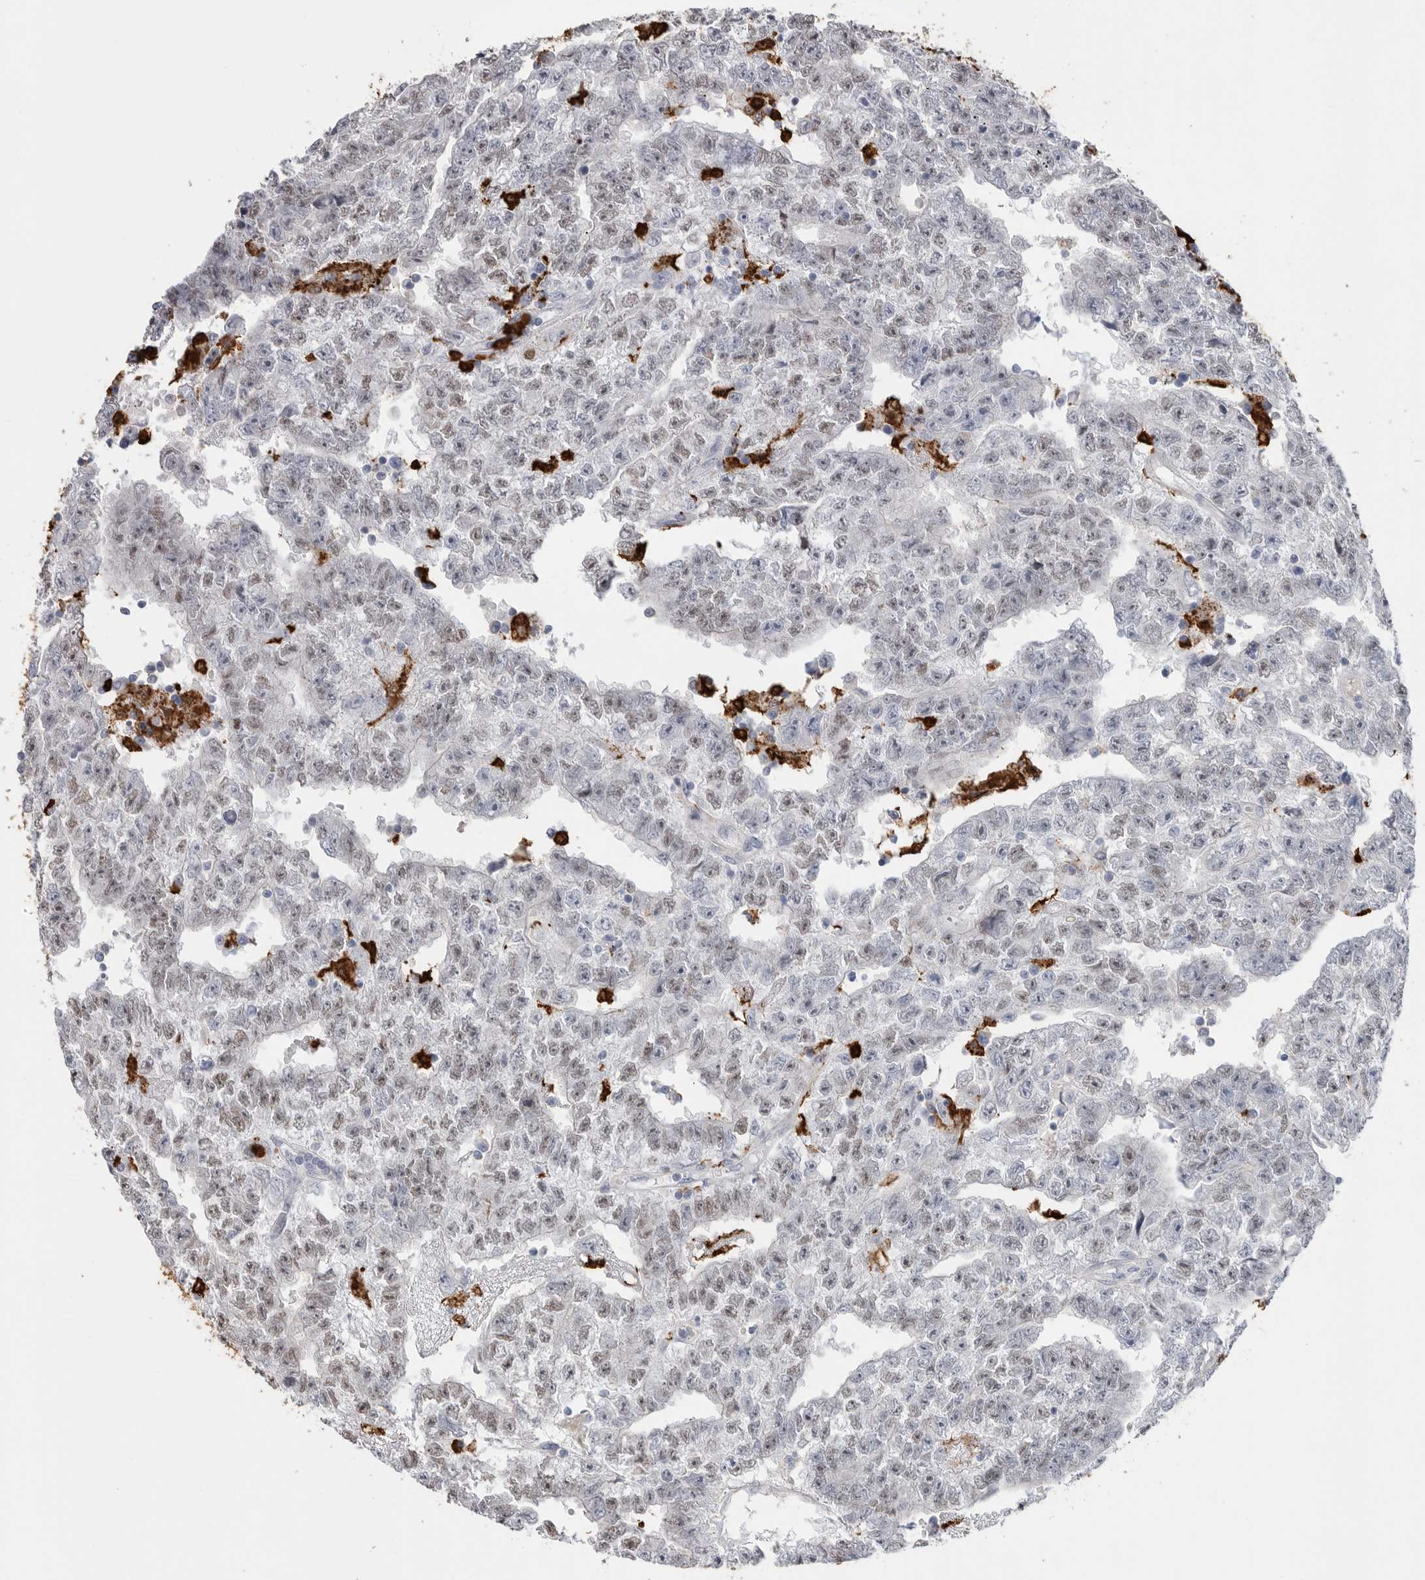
{"staining": {"intensity": "weak", "quantity": "25%-75%", "location": "nuclear"}, "tissue": "testis cancer", "cell_type": "Tumor cells", "image_type": "cancer", "snomed": [{"axis": "morphology", "description": "Carcinoma, Embryonal, NOS"}, {"axis": "topography", "description": "Testis"}], "caption": "Embryonal carcinoma (testis) stained with DAB immunohistochemistry (IHC) shows low levels of weak nuclear positivity in about 25%-75% of tumor cells.", "gene": "CYB561D1", "patient": {"sex": "male", "age": 25}}